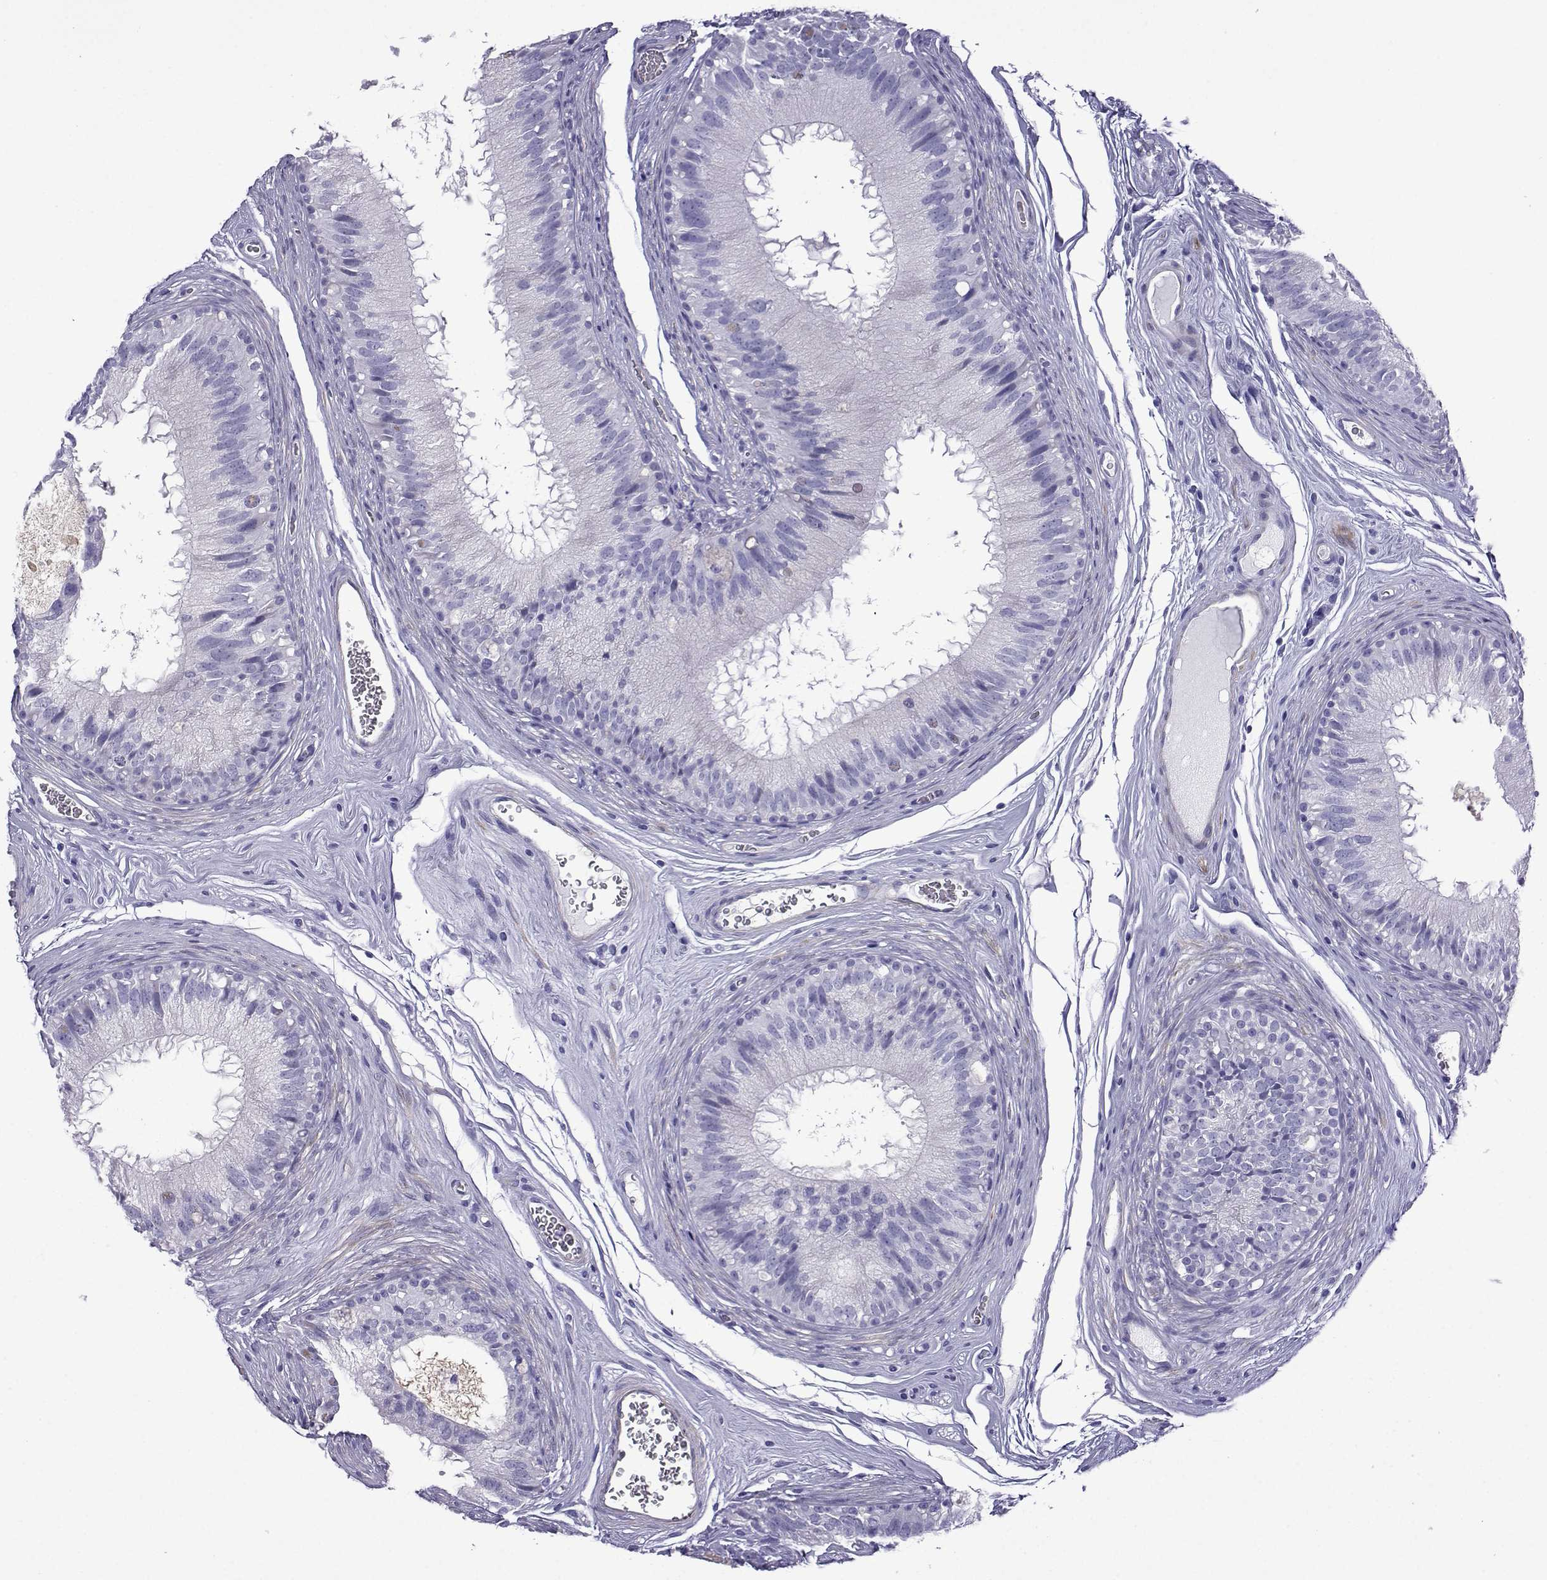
{"staining": {"intensity": "negative", "quantity": "none", "location": "none"}, "tissue": "epididymis", "cell_type": "Glandular cells", "image_type": "normal", "snomed": [{"axis": "morphology", "description": "Normal tissue, NOS"}, {"axis": "topography", "description": "Epididymis"}], "caption": "IHC photomicrograph of unremarkable human epididymis stained for a protein (brown), which reveals no staining in glandular cells.", "gene": "KCNF1", "patient": {"sex": "male", "age": 37}}